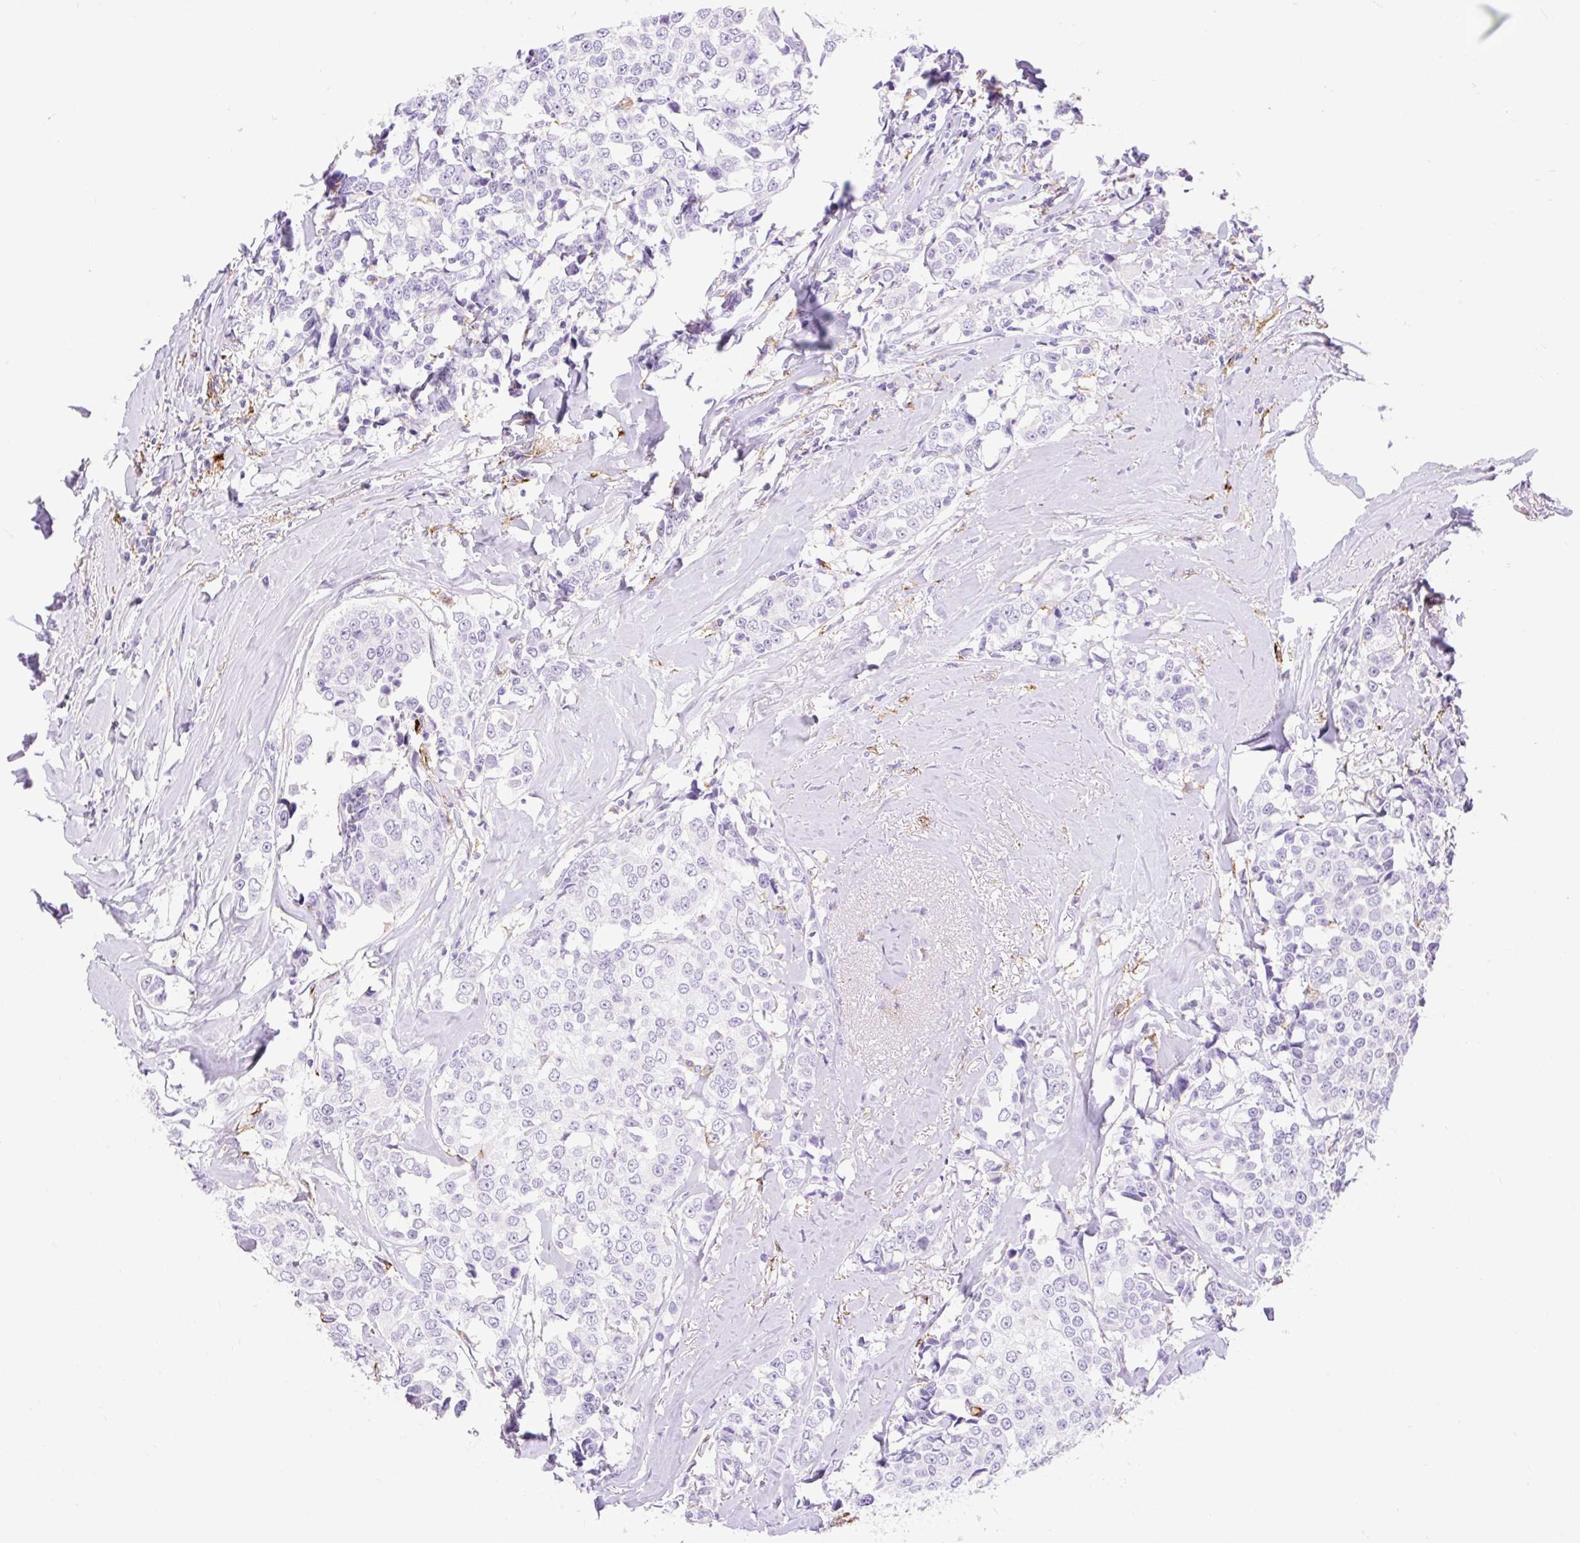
{"staining": {"intensity": "negative", "quantity": "none", "location": "none"}, "tissue": "breast cancer", "cell_type": "Tumor cells", "image_type": "cancer", "snomed": [{"axis": "morphology", "description": "Duct carcinoma"}, {"axis": "topography", "description": "Breast"}], "caption": "Tumor cells are negative for protein expression in human invasive ductal carcinoma (breast). The staining was performed using DAB (3,3'-diaminobenzidine) to visualize the protein expression in brown, while the nuclei were stained in blue with hematoxylin (Magnification: 20x).", "gene": "SIGLEC1", "patient": {"sex": "female", "age": 80}}